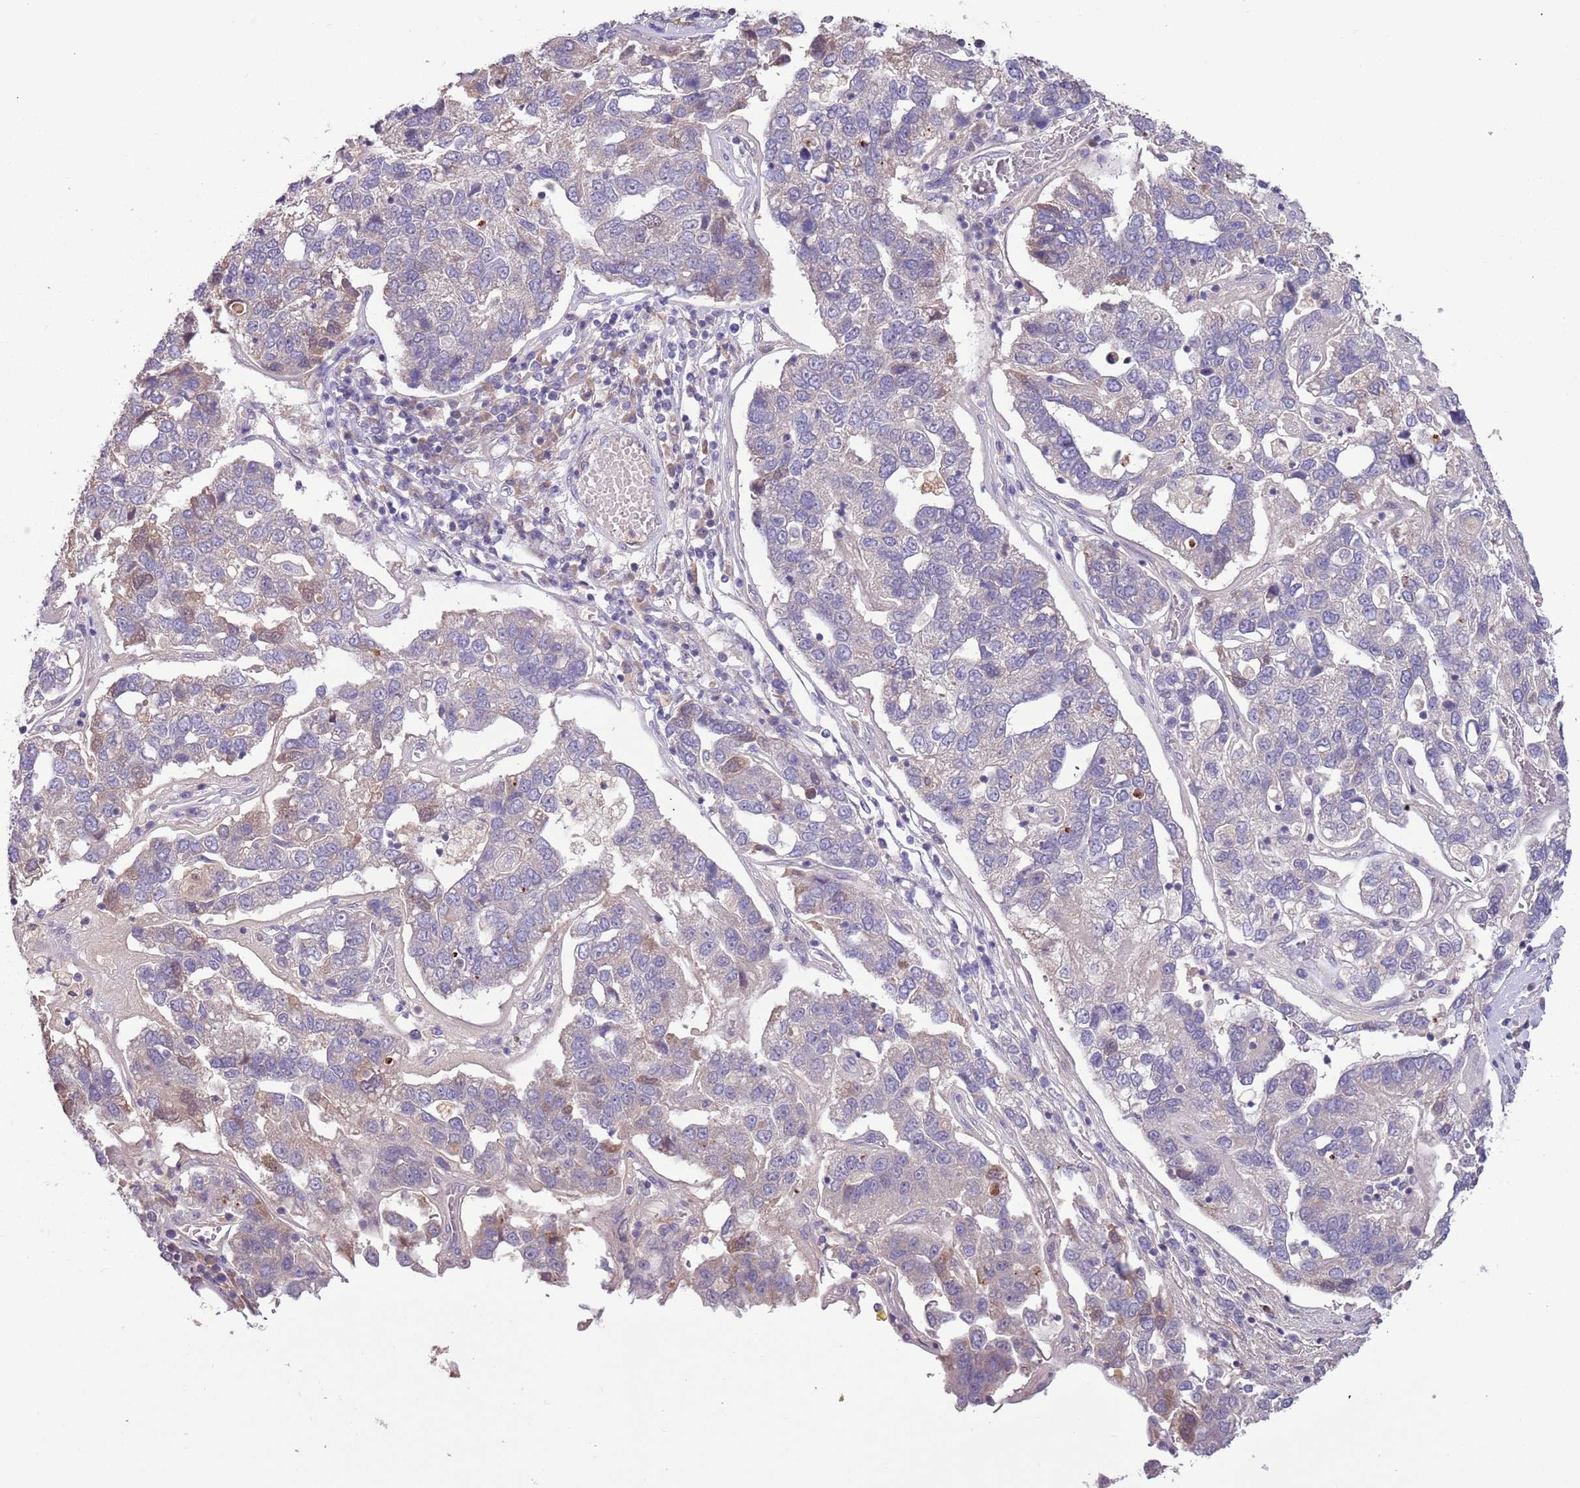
{"staining": {"intensity": "weak", "quantity": "<25%", "location": "cytoplasmic/membranous"}, "tissue": "pancreatic cancer", "cell_type": "Tumor cells", "image_type": "cancer", "snomed": [{"axis": "morphology", "description": "Adenocarcinoma, NOS"}, {"axis": "topography", "description": "Pancreas"}], "caption": "A high-resolution image shows IHC staining of pancreatic cancer (adenocarcinoma), which reveals no significant expression in tumor cells.", "gene": "SHROOM3", "patient": {"sex": "female", "age": 61}}